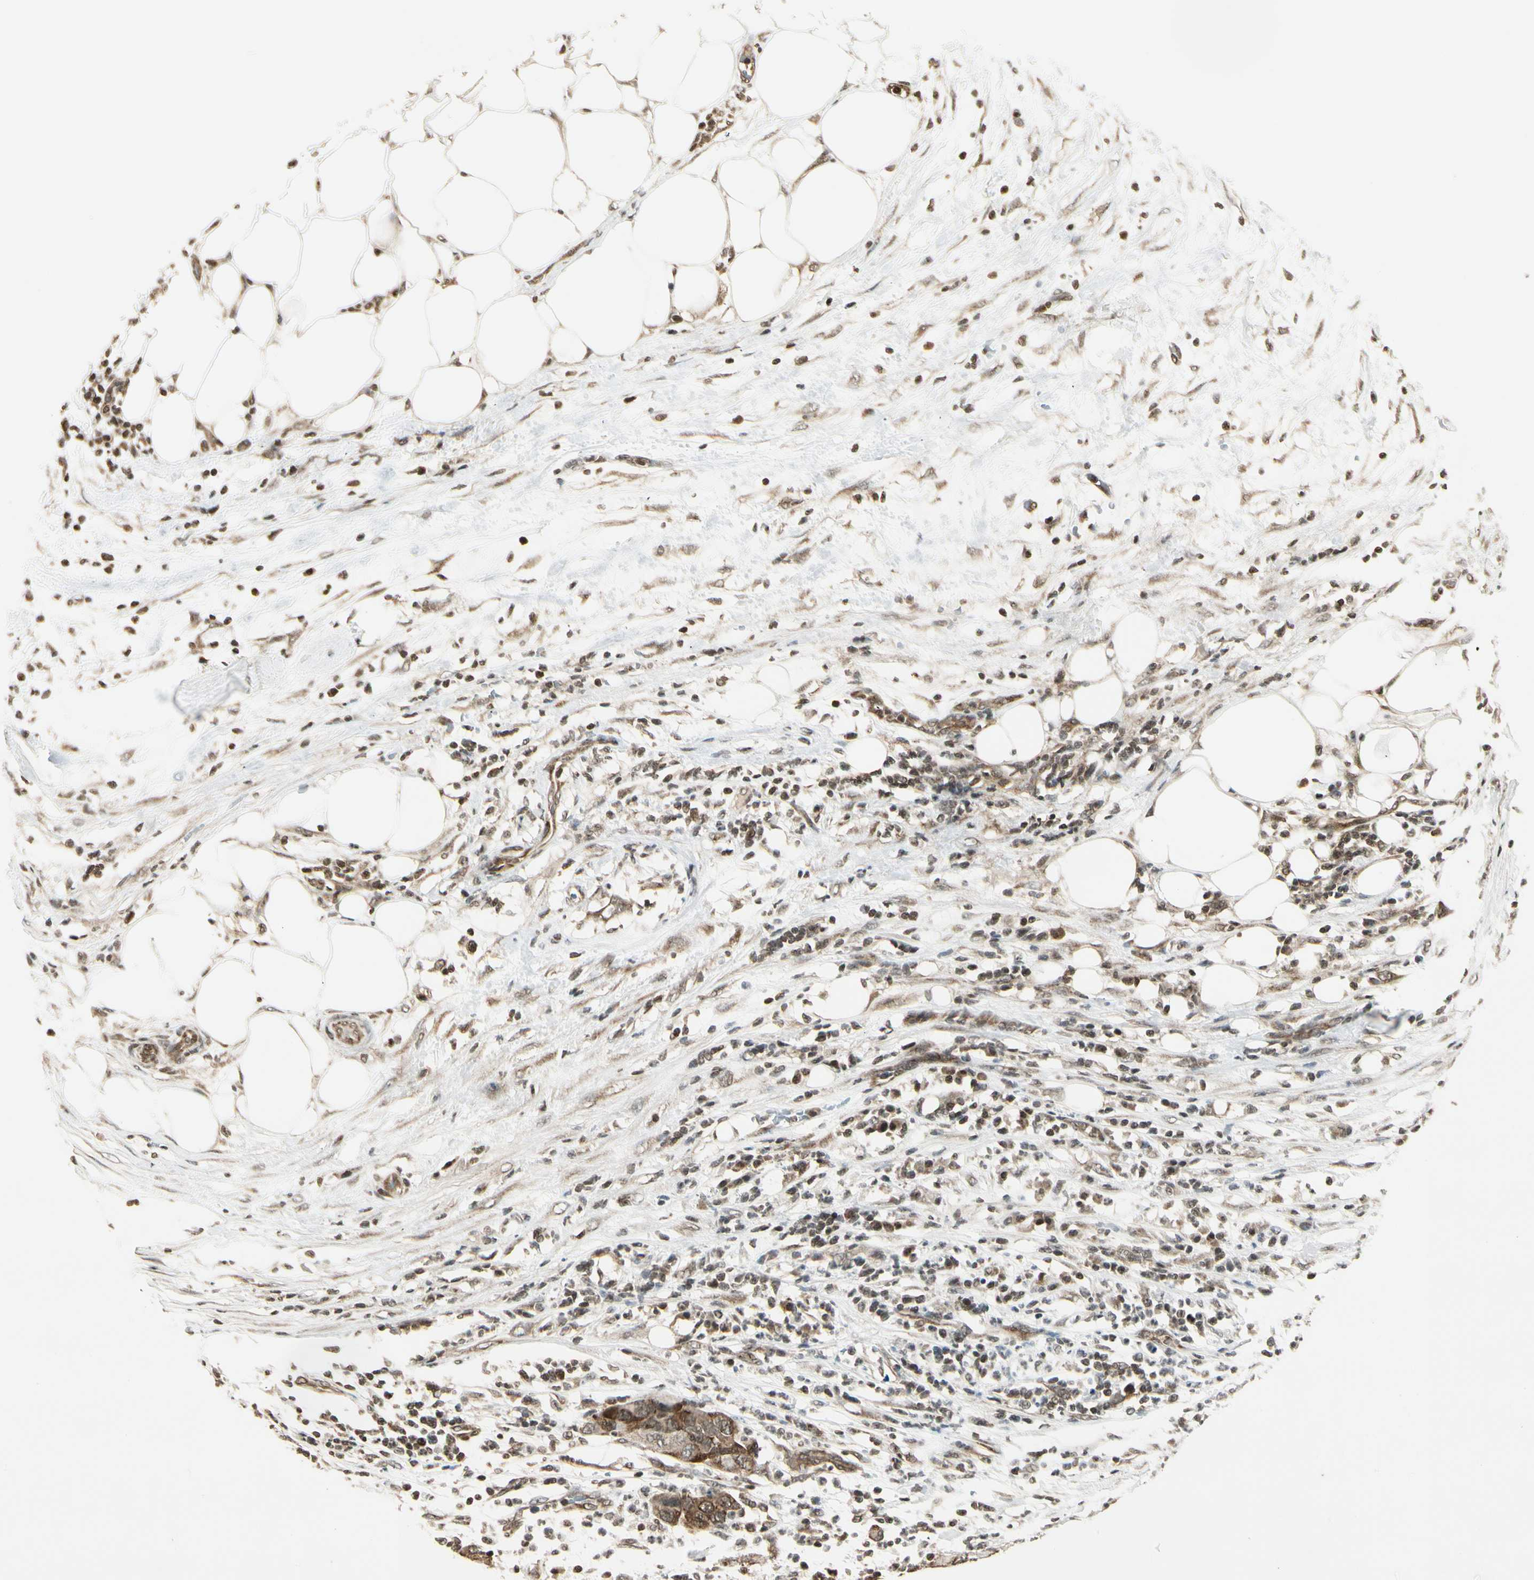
{"staining": {"intensity": "moderate", "quantity": "25%-75%", "location": "cytoplasmic/membranous"}, "tissue": "pancreatic cancer", "cell_type": "Tumor cells", "image_type": "cancer", "snomed": [{"axis": "morphology", "description": "Adenocarcinoma, NOS"}, {"axis": "topography", "description": "Pancreas"}], "caption": "Immunohistochemistry micrograph of neoplastic tissue: human pancreatic cancer (adenocarcinoma) stained using immunohistochemistry (IHC) demonstrates medium levels of moderate protein expression localized specifically in the cytoplasmic/membranous of tumor cells, appearing as a cytoplasmic/membranous brown color.", "gene": "SMN2", "patient": {"sex": "female", "age": 78}}